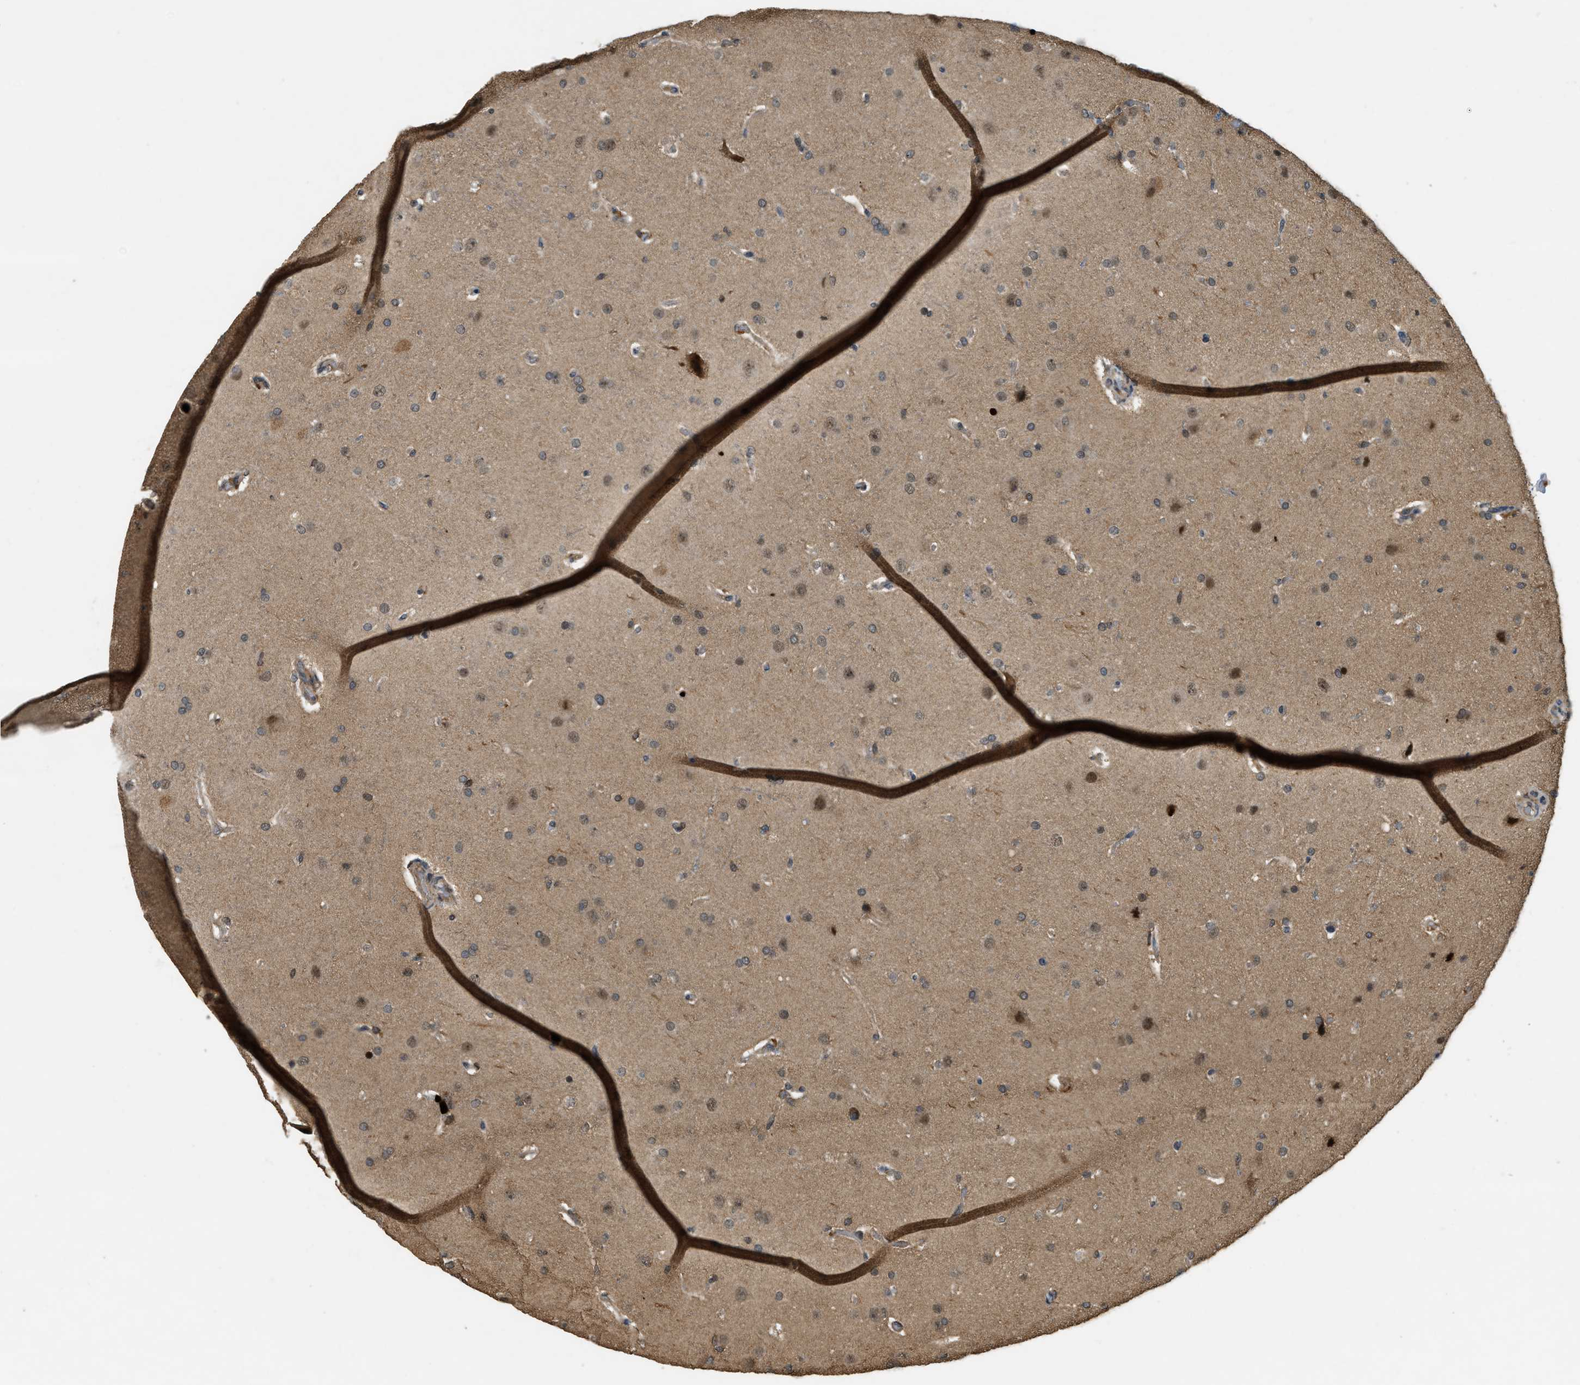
{"staining": {"intensity": "weak", "quantity": "25%-75%", "location": "cytoplasmic/membranous"}, "tissue": "glioma", "cell_type": "Tumor cells", "image_type": "cancer", "snomed": [{"axis": "morphology", "description": "Glioma, malignant, High grade"}, {"axis": "topography", "description": "Brain"}], "caption": "Immunohistochemical staining of malignant glioma (high-grade) exhibits low levels of weak cytoplasmic/membranous protein staining in about 25%-75% of tumor cells.", "gene": "RNF141", "patient": {"sex": "female", "age": 58}}